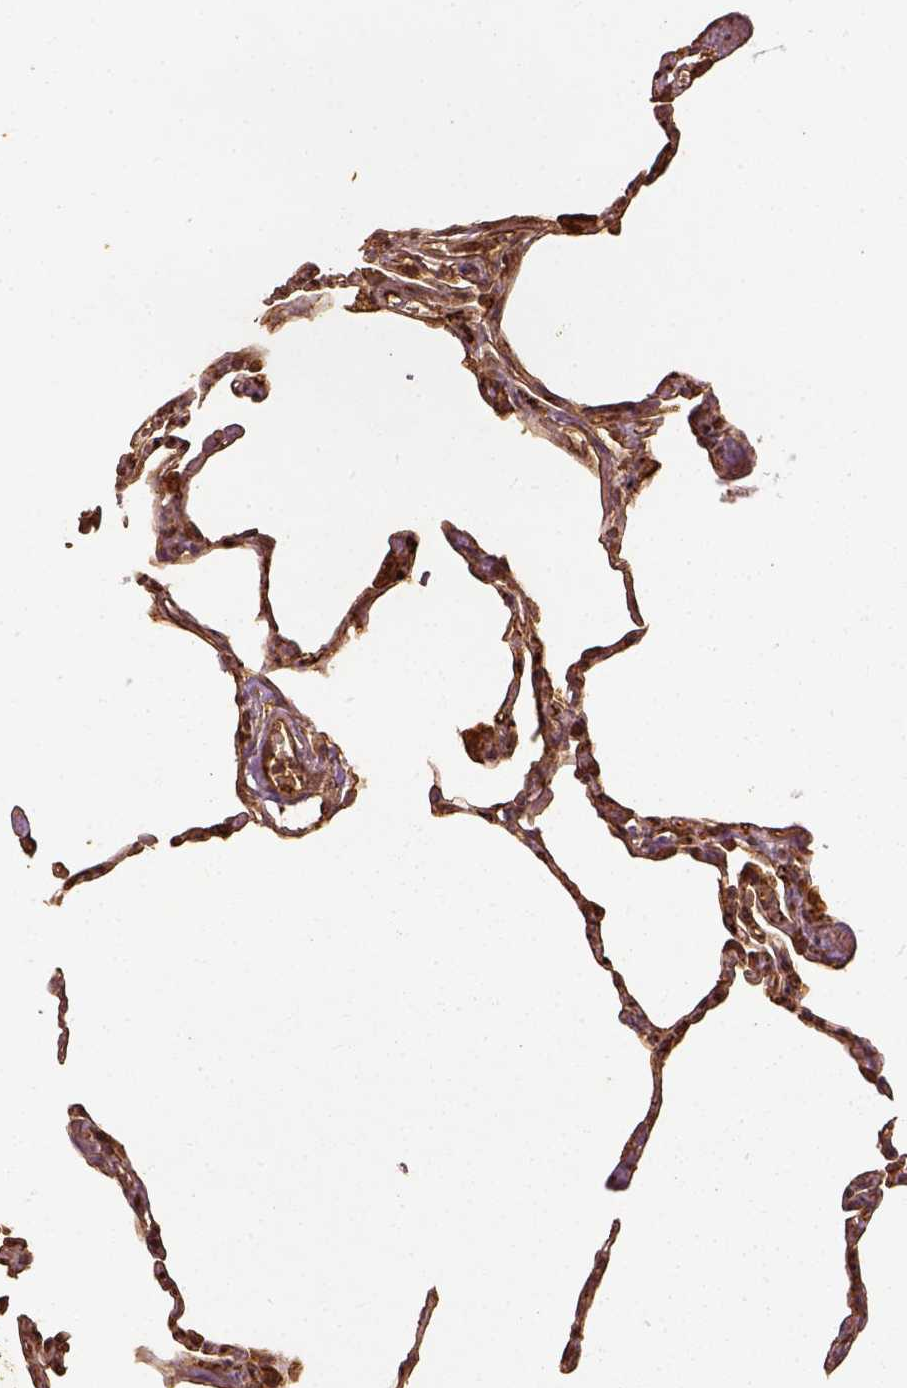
{"staining": {"intensity": "moderate", "quantity": ">75%", "location": "cytoplasmic/membranous"}, "tissue": "lung", "cell_type": "Alveolar cells", "image_type": "normal", "snomed": [{"axis": "morphology", "description": "Normal tissue, NOS"}, {"axis": "topography", "description": "Lung"}], "caption": "Protein expression analysis of normal human lung reveals moderate cytoplasmic/membranous expression in about >75% of alveolar cells. (DAB (3,3'-diaminobenzidine) IHC with brightfield microscopy, high magnification).", "gene": "VEGFA", "patient": {"sex": "male", "age": 65}}